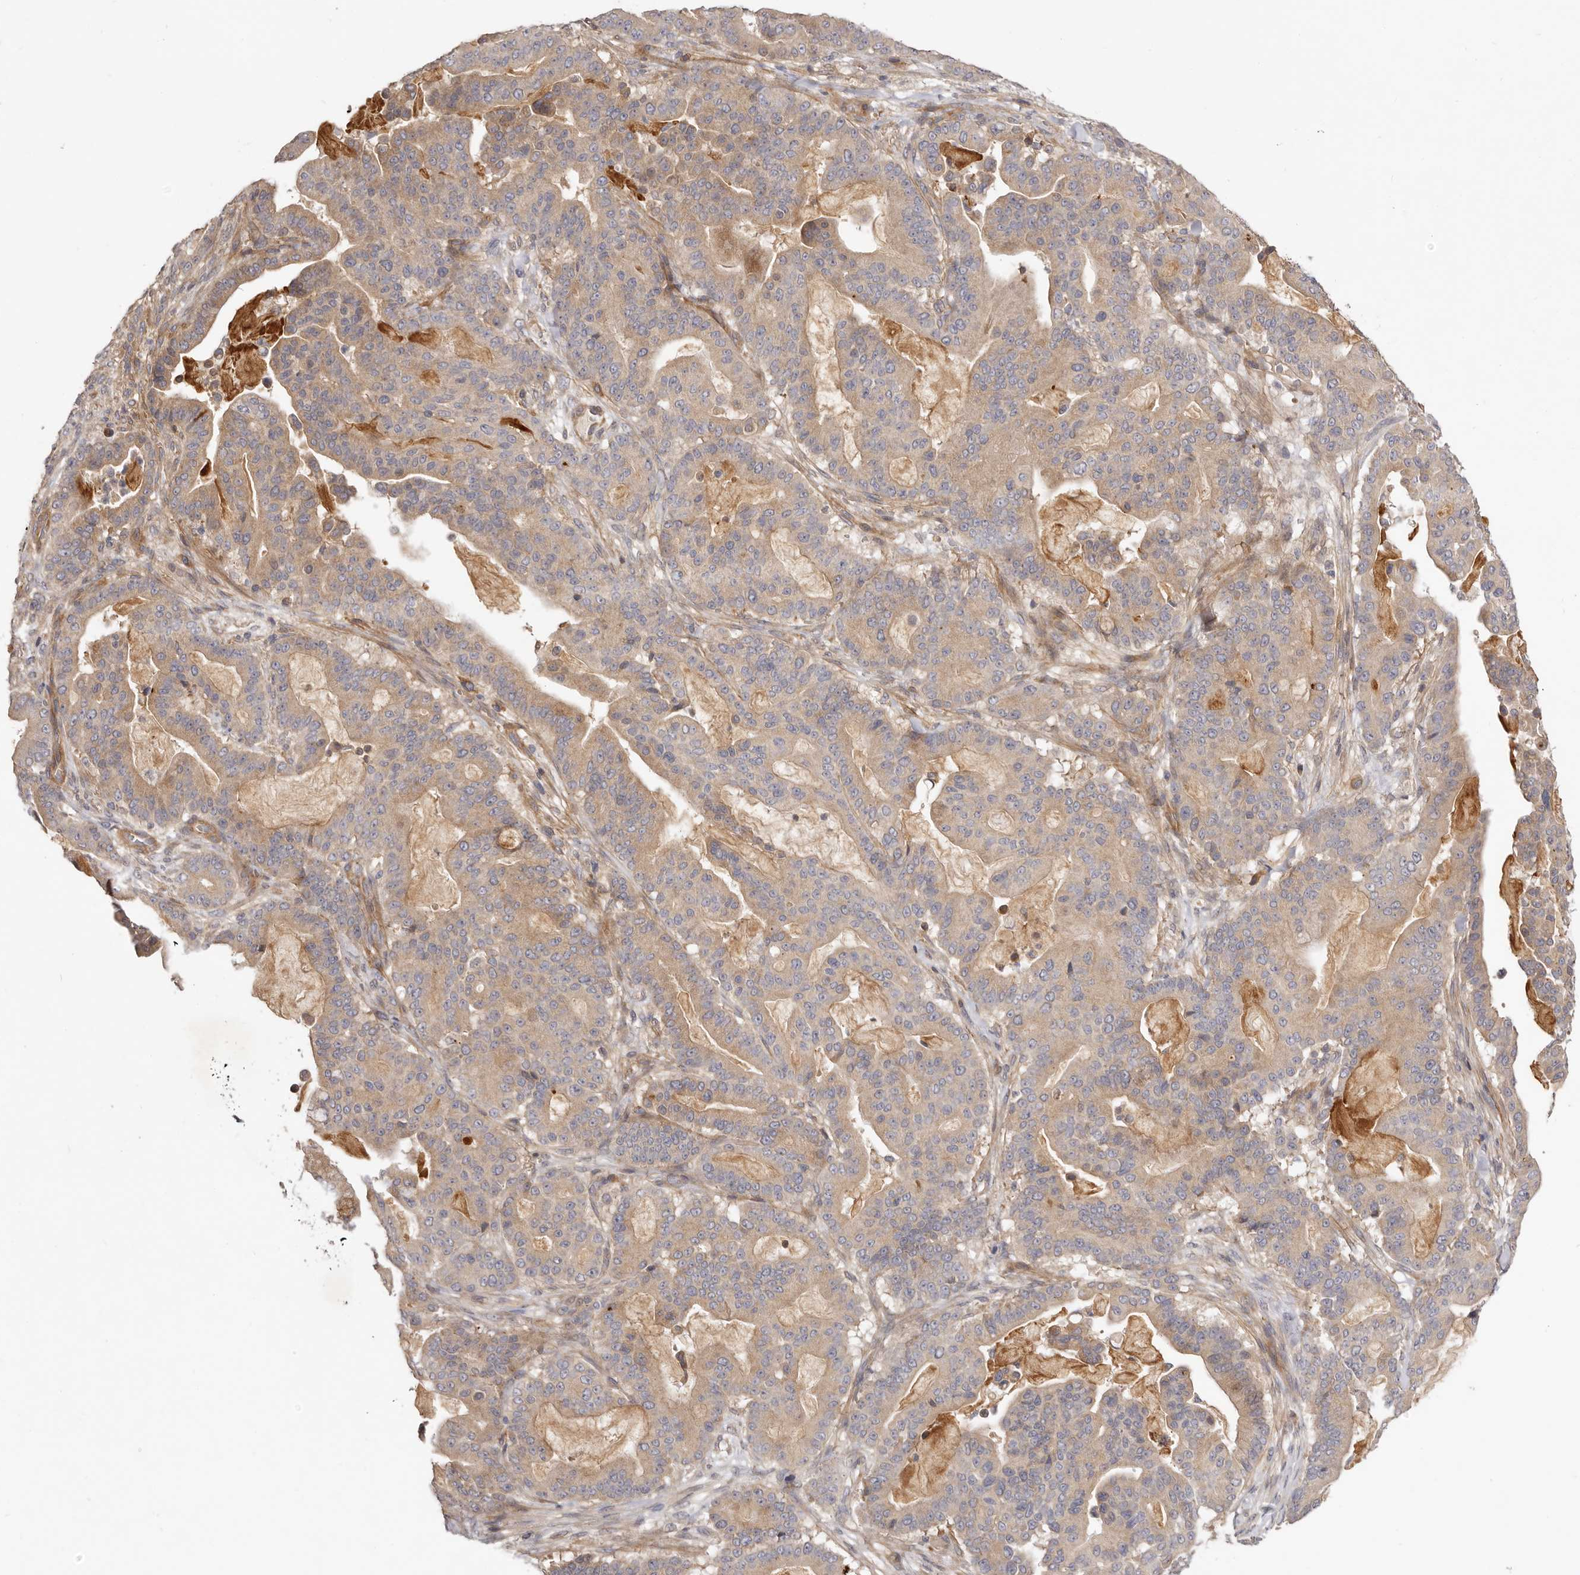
{"staining": {"intensity": "moderate", "quantity": ">75%", "location": "cytoplasmic/membranous"}, "tissue": "pancreatic cancer", "cell_type": "Tumor cells", "image_type": "cancer", "snomed": [{"axis": "morphology", "description": "Adenocarcinoma, NOS"}, {"axis": "topography", "description": "Pancreas"}], "caption": "This is an image of IHC staining of pancreatic cancer, which shows moderate staining in the cytoplasmic/membranous of tumor cells.", "gene": "ADAMTS9", "patient": {"sex": "male", "age": 63}}